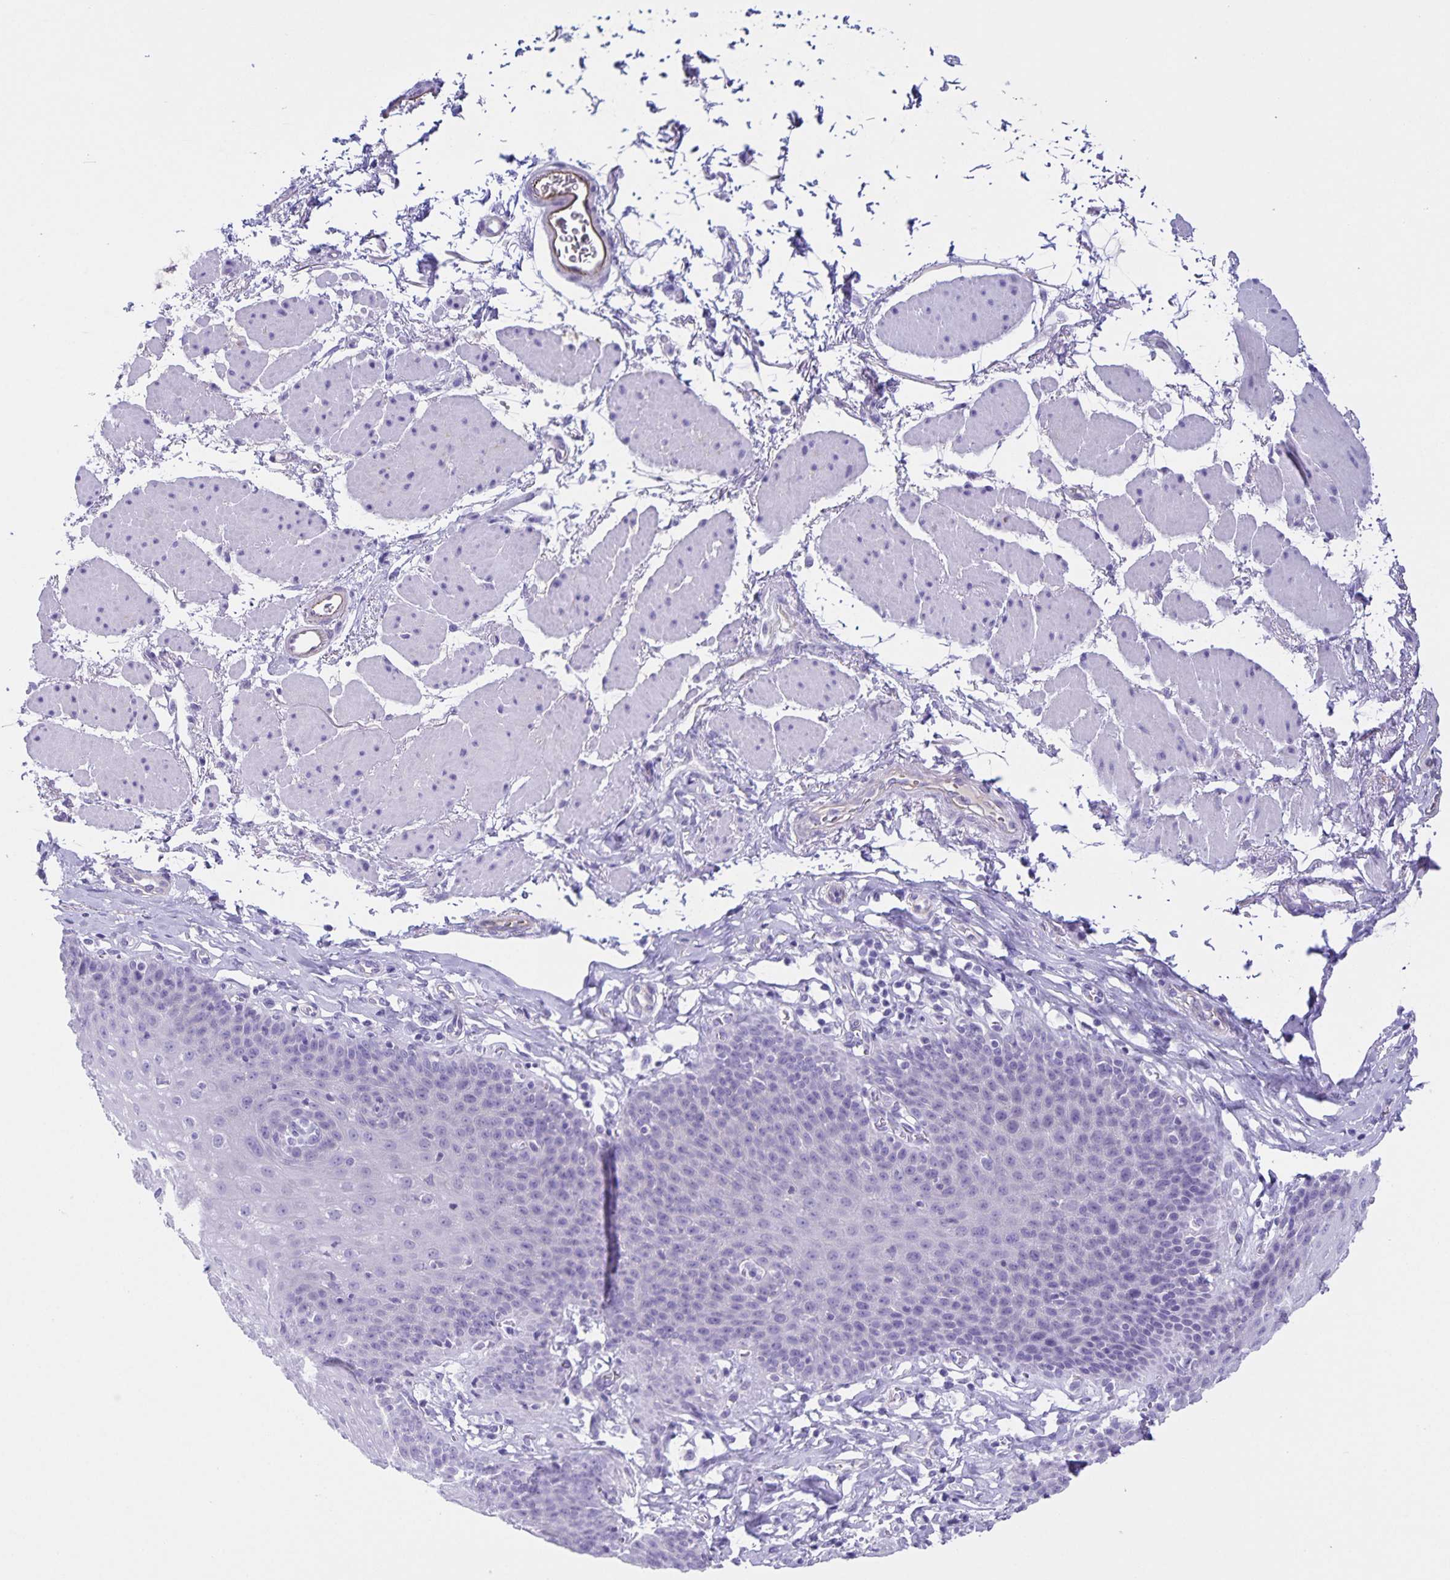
{"staining": {"intensity": "negative", "quantity": "none", "location": "none"}, "tissue": "esophagus", "cell_type": "Squamous epithelial cells", "image_type": "normal", "snomed": [{"axis": "morphology", "description": "Normal tissue, NOS"}, {"axis": "topography", "description": "Esophagus"}], "caption": "Protein analysis of normal esophagus exhibits no significant staining in squamous epithelial cells. (DAB immunohistochemistry (IHC) with hematoxylin counter stain).", "gene": "UBQLN3", "patient": {"sex": "female", "age": 81}}